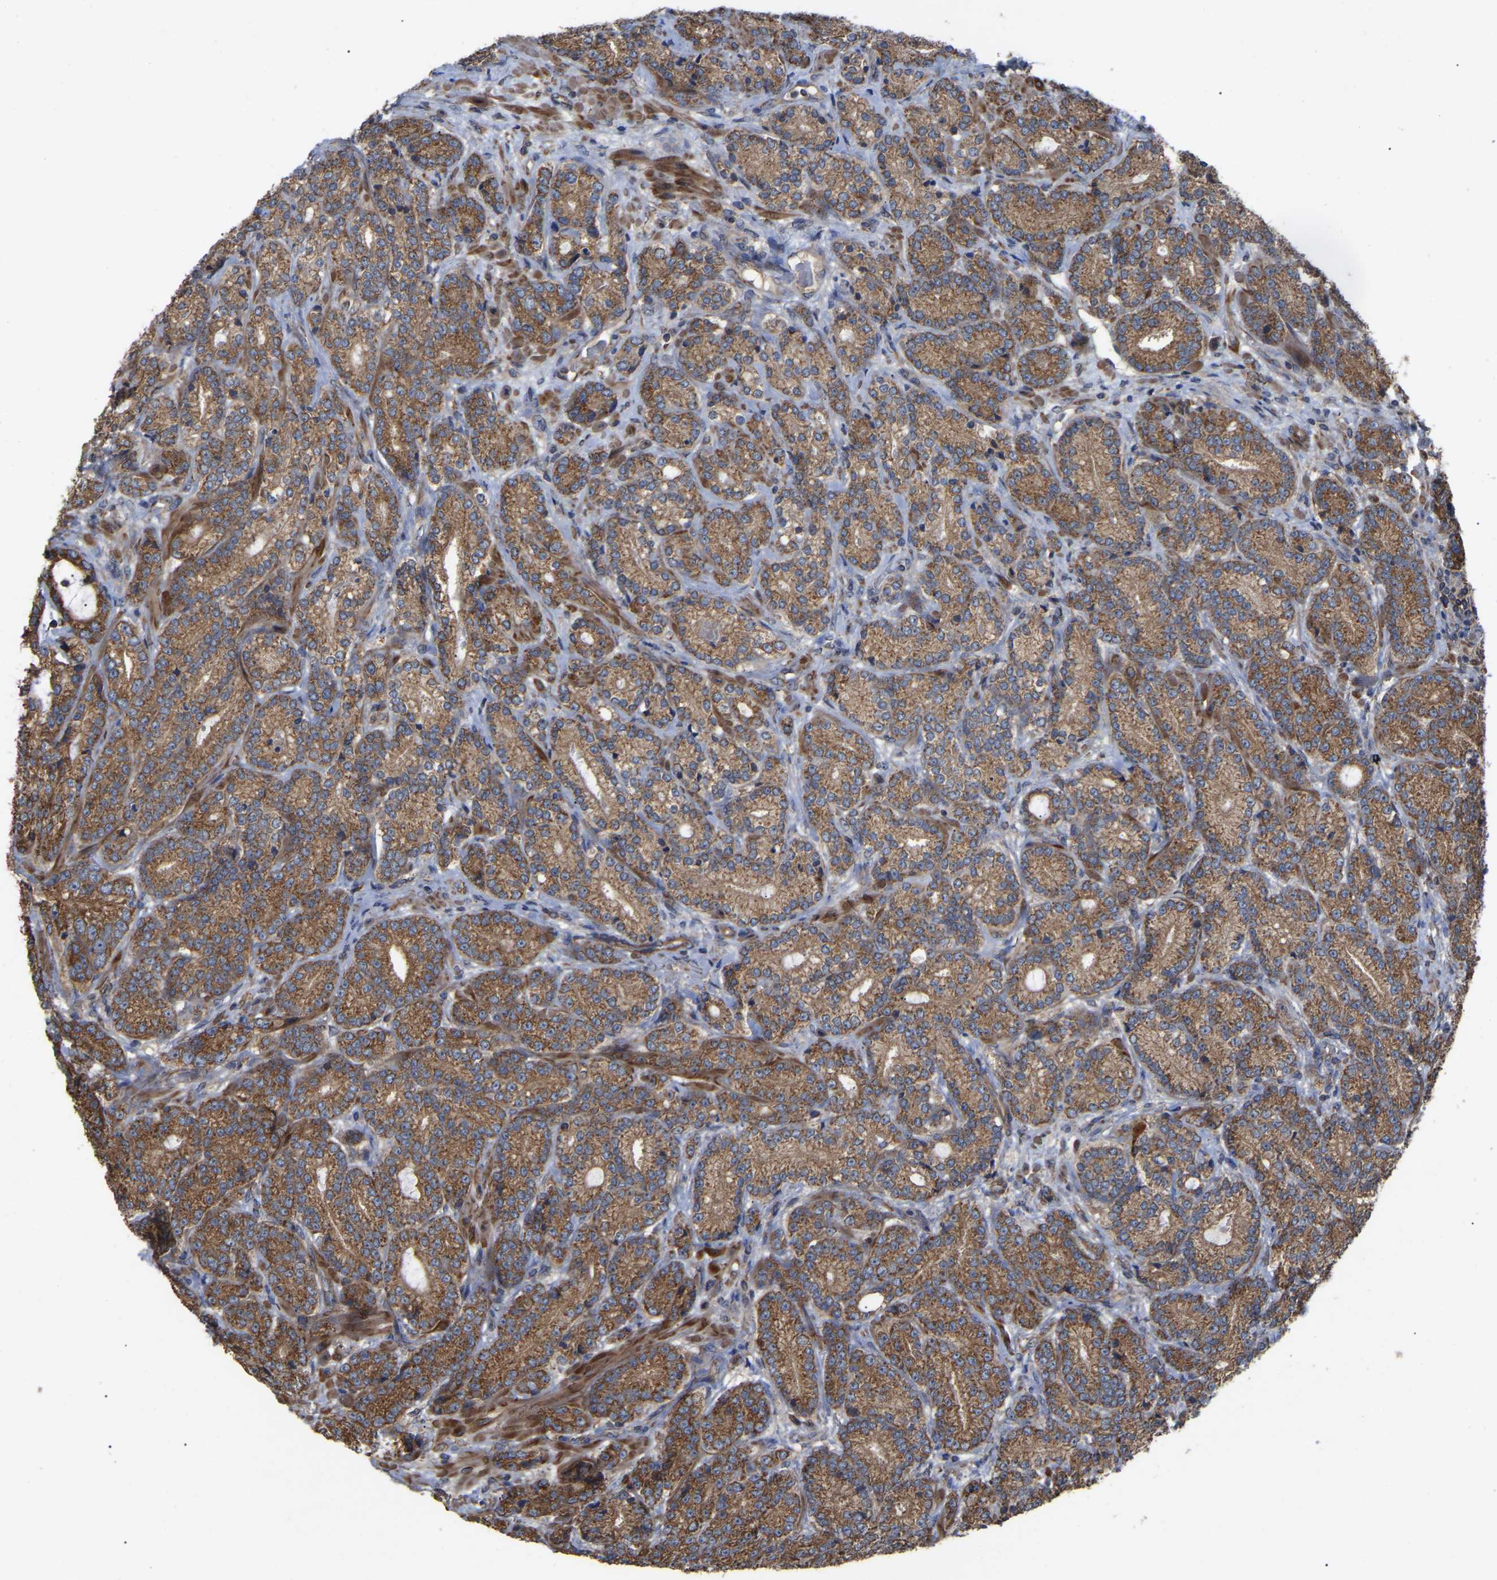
{"staining": {"intensity": "moderate", "quantity": ">75%", "location": "cytoplasmic/membranous"}, "tissue": "prostate cancer", "cell_type": "Tumor cells", "image_type": "cancer", "snomed": [{"axis": "morphology", "description": "Adenocarcinoma, High grade"}, {"axis": "topography", "description": "Prostate"}], "caption": "A micrograph of adenocarcinoma (high-grade) (prostate) stained for a protein displays moderate cytoplasmic/membranous brown staining in tumor cells.", "gene": "GCC1", "patient": {"sex": "male", "age": 61}}